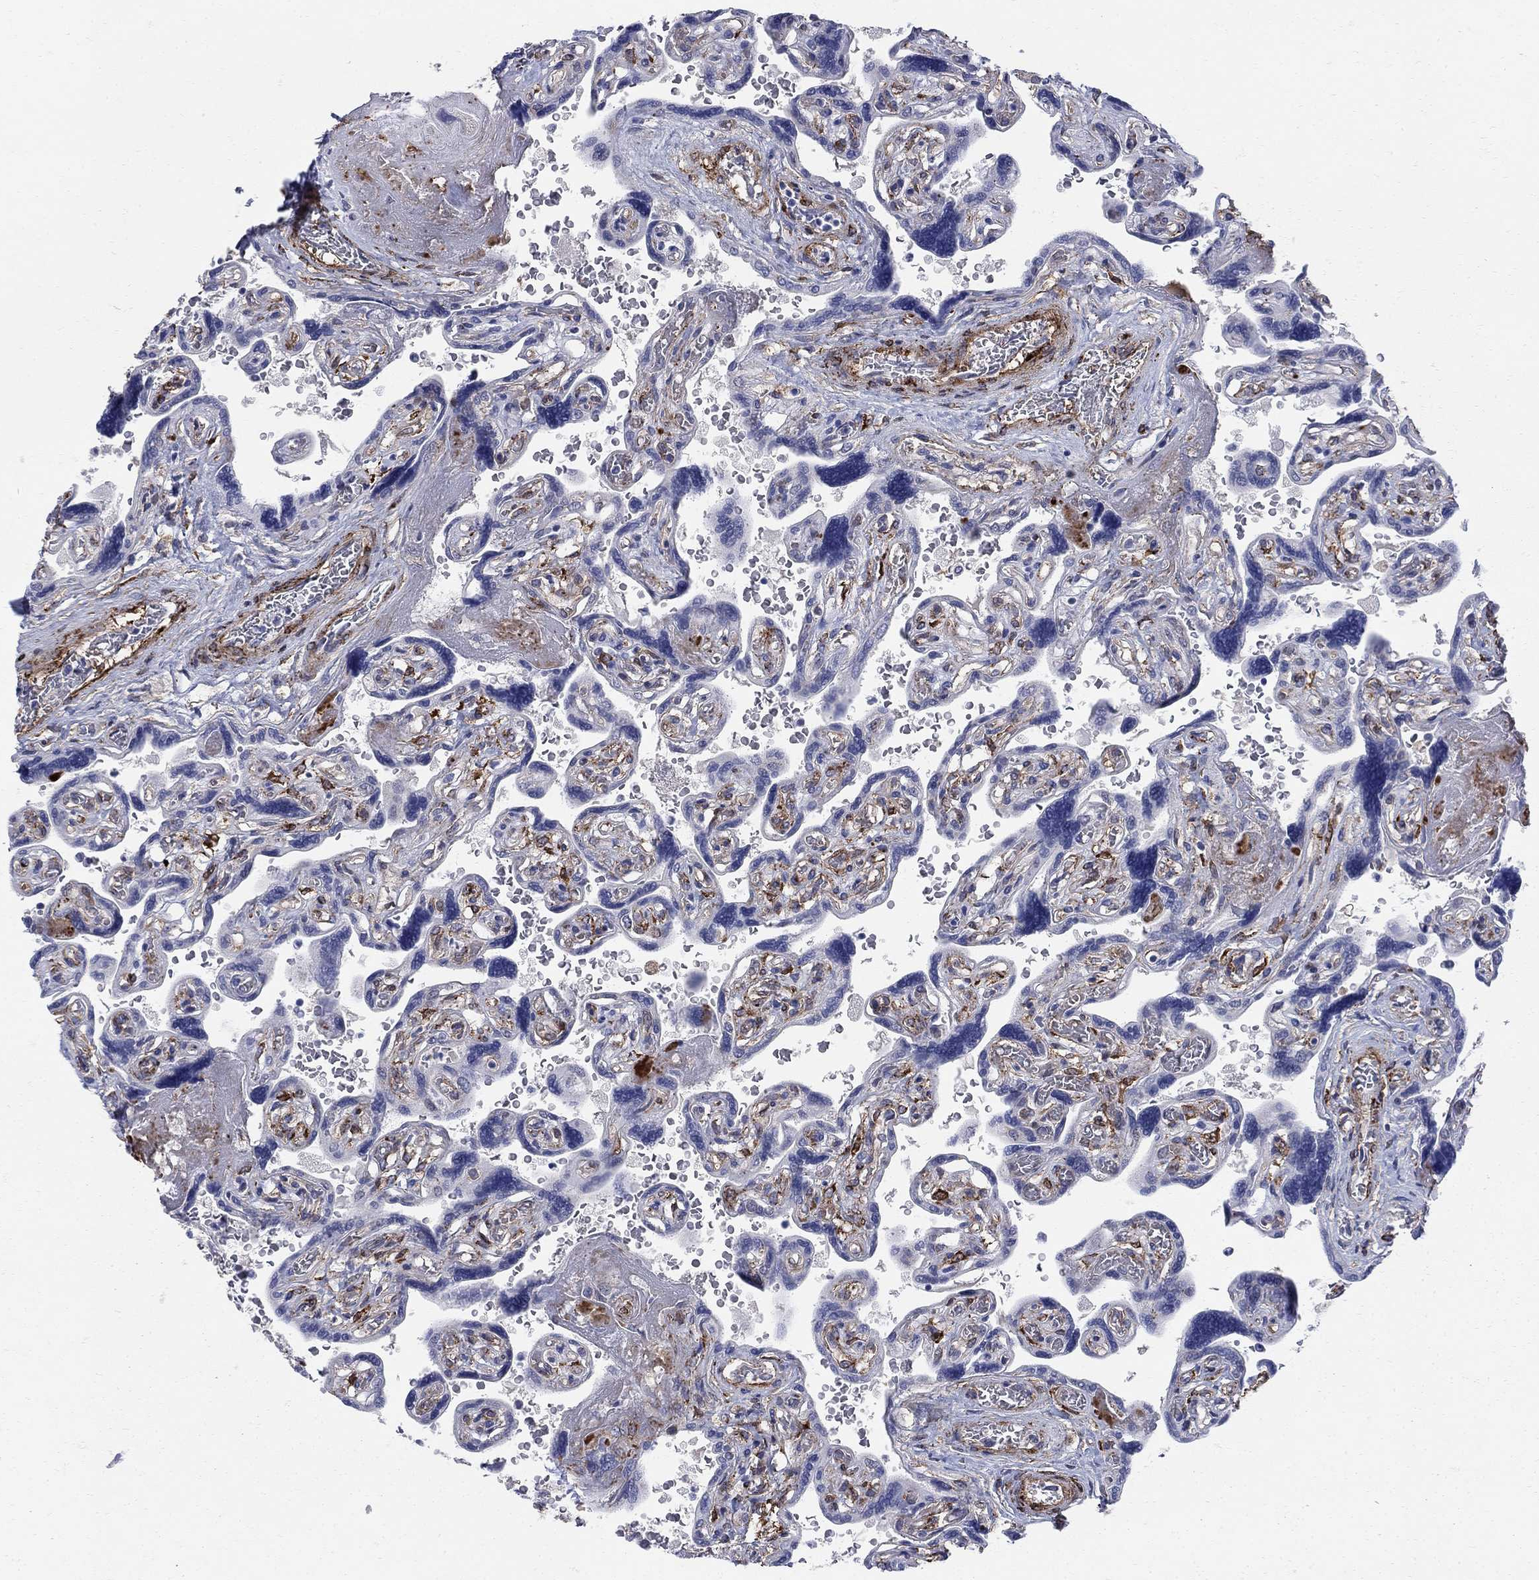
{"staining": {"intensity": "negative", "quantity": "none", "location": "none"}, "tissue": "placenta", "cell_type": "Decidual cells", "image_type": "normal", "snomed": [{"axis": "morphology", "description": "Normal tissue, NOS"}, {"axis": "topography", "description": "Placenta"}], "caption": "High magnification brightfield microscopy of benign placenta stained with DAB (brown) and counterstained with hematoxylin (blue): decidual cells show no significant staining.", "gene": "SEPTIN8", "patient": {"sex": "female", "age": 32}}